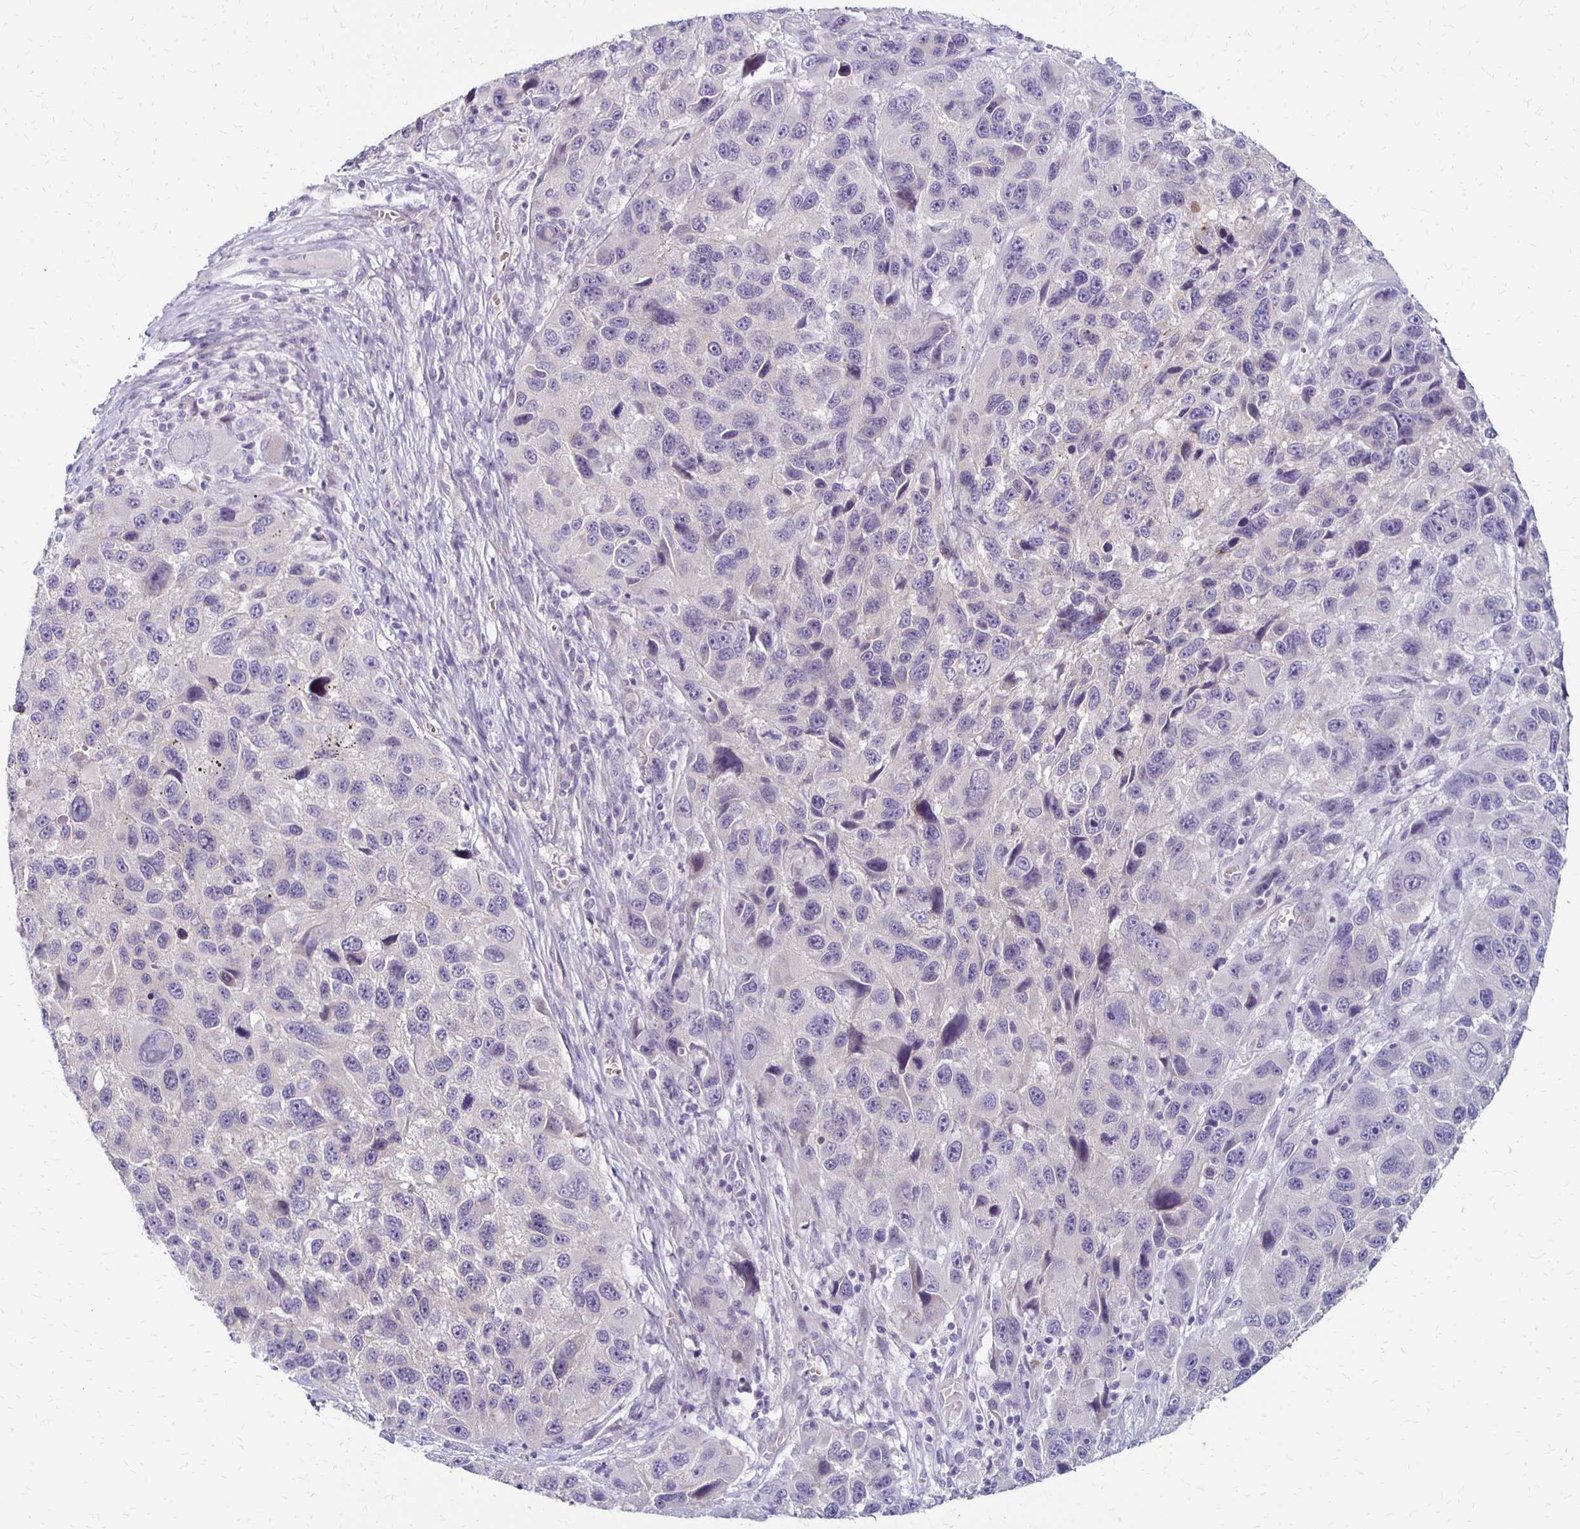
{"staining": {"intensity": "negative", "quantity": "none", "location": "none"}, "tissue": "melanoma", "cell_type": "Tumor cells", "image_type": "cancer", "snomed": [{"axis": "morphology", "description": "Malignant melanoma, NOS"}, {"axis": "topography", "description": "Skin"}], "caption": "The photomicrograph displays no staining of tumor cells in malignant melanoma.", "gene": "KATNBL1", "patient": {"sex": "male", "age": 53}}